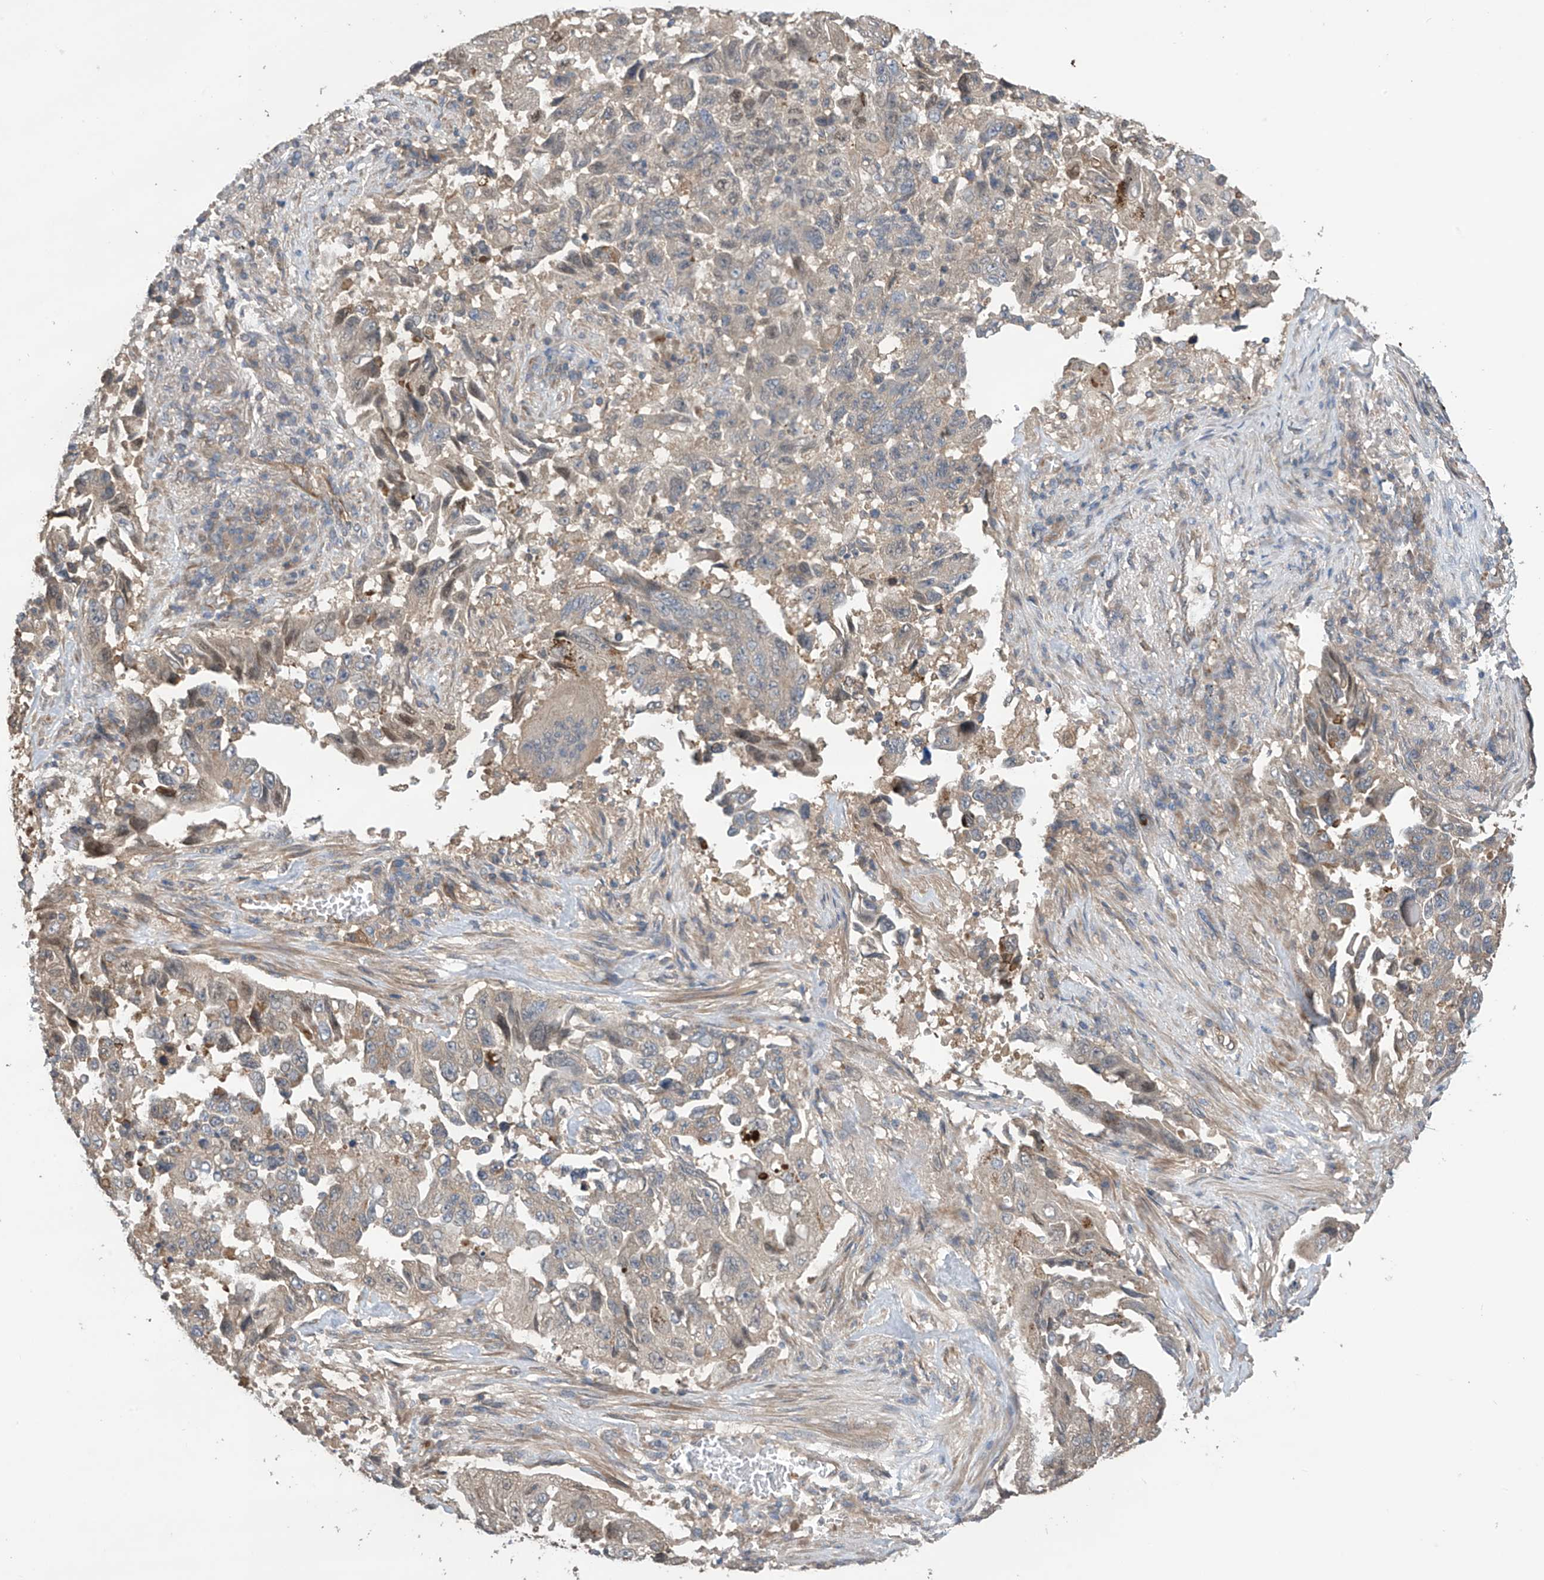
{"staining": {"intensity": "weak", "quantity": "<25%", "location": "cytoplasmic/membranous"}, "tissue": "lung cancer", "cell_type": "Tumor cells", "image_type": "cancer", "snomed": [{"axis": "morphology", "description": "Adenocarcinoma, NOS"}, {"axis": "topography", "description": "Lung"}], "caption": "There is no significant positivity in tumor cells of lung cancer (adenocarcinoma). (Stains: DAB IHC with hematoxylin counter stain, Microscopy: brightfield microscopy at high magnification).", "gene": "PHACTR4", "patient": {"sex": "female", "age": 51}}